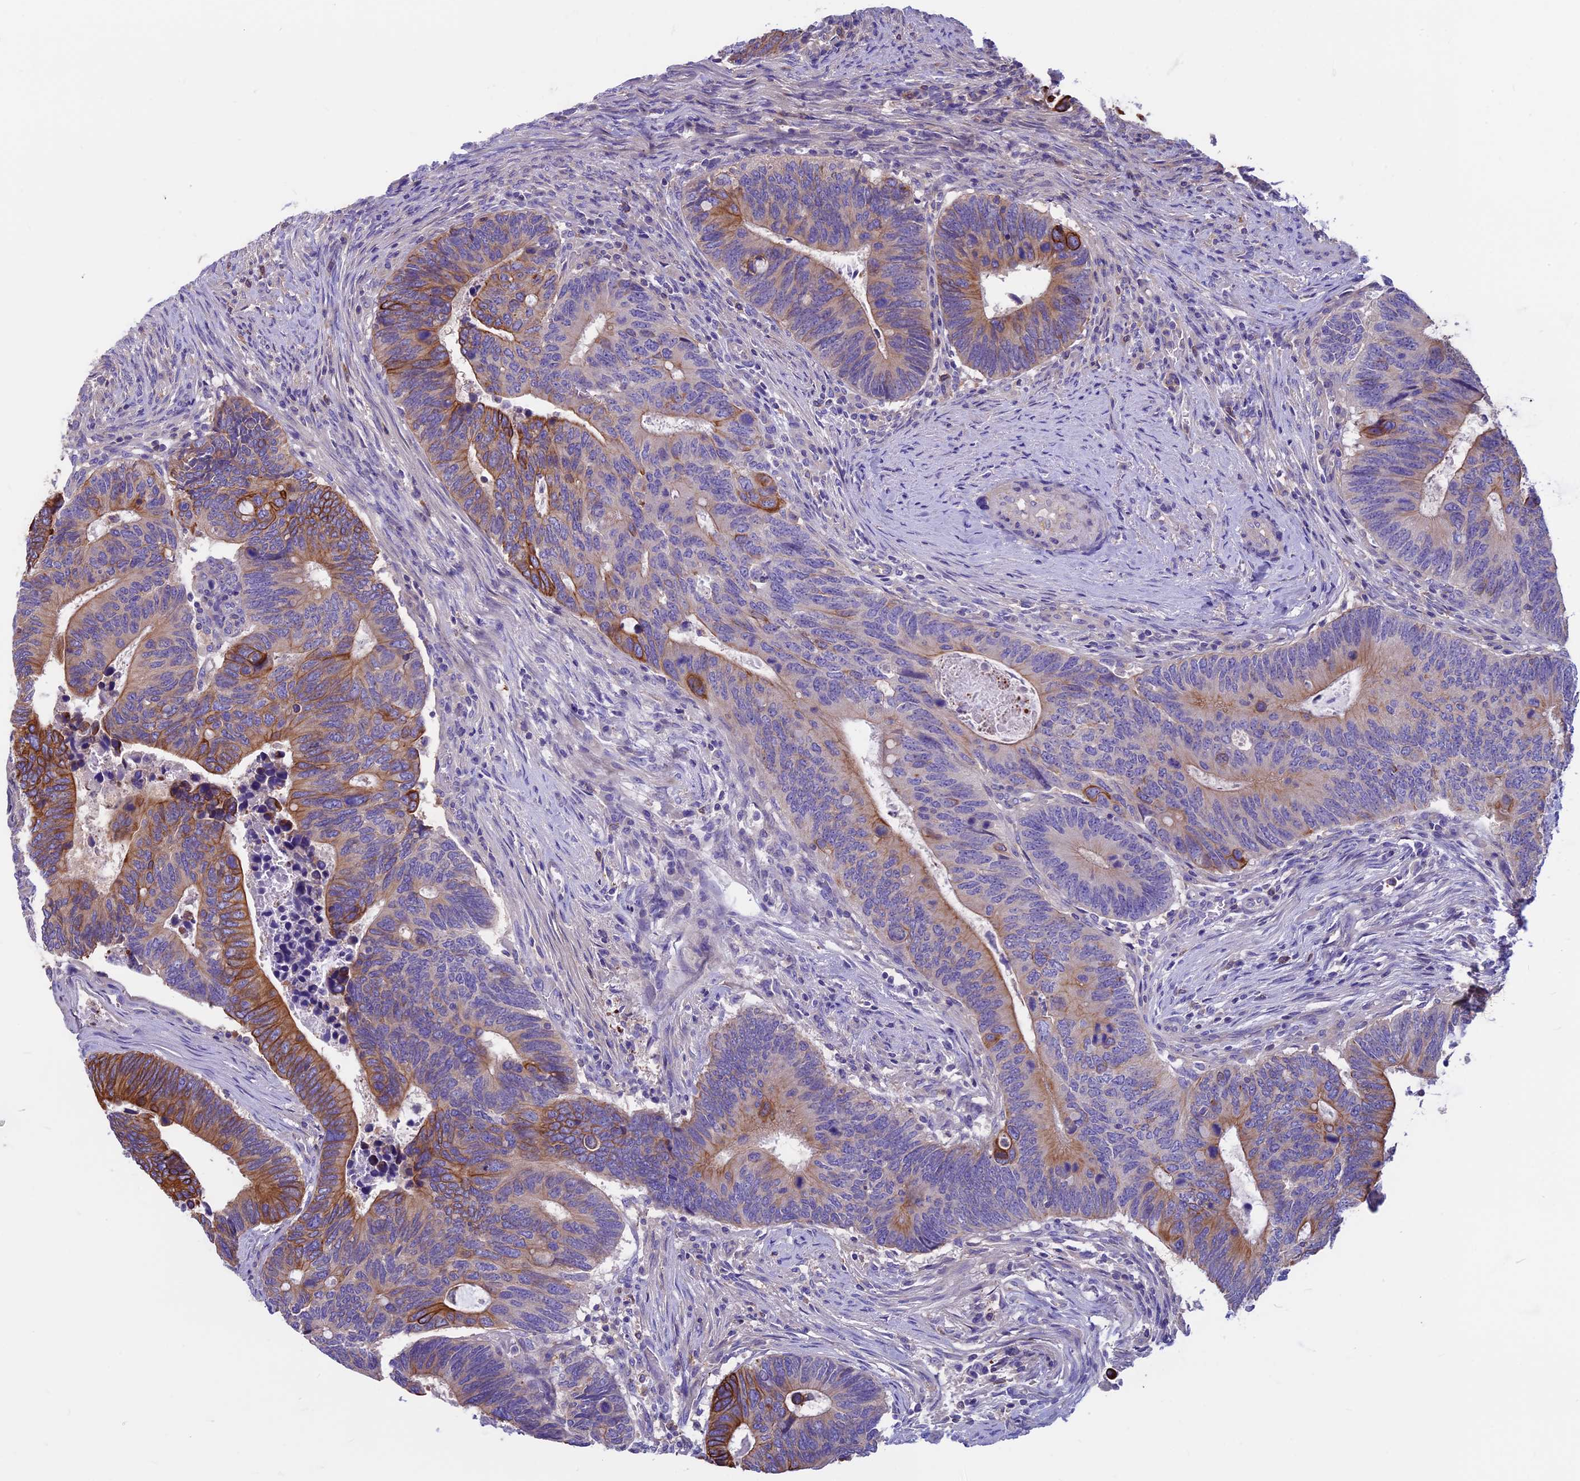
{"staining": {"intensity": "moderate", "quantity": ">75%", "location": "cytoplasmic/membranous"}, "tissue": "colorectal cancer", "cell_type": "Tumor cells", "image_type": "cancer", "snomed": [{"axis": "morphology", "description": "Adenocarcinoma, NOS"}, {"axis": "topography", "description": "Colon"}], "caption": "Colorectal cancer (adenocarcinoma) stained with a brown dye shows moderate cytoplasmic/membranous positive positivity in about >75% of tumor cells.", "gene": "CDAN1", "patient": {"sex": "male", "age": 87}}